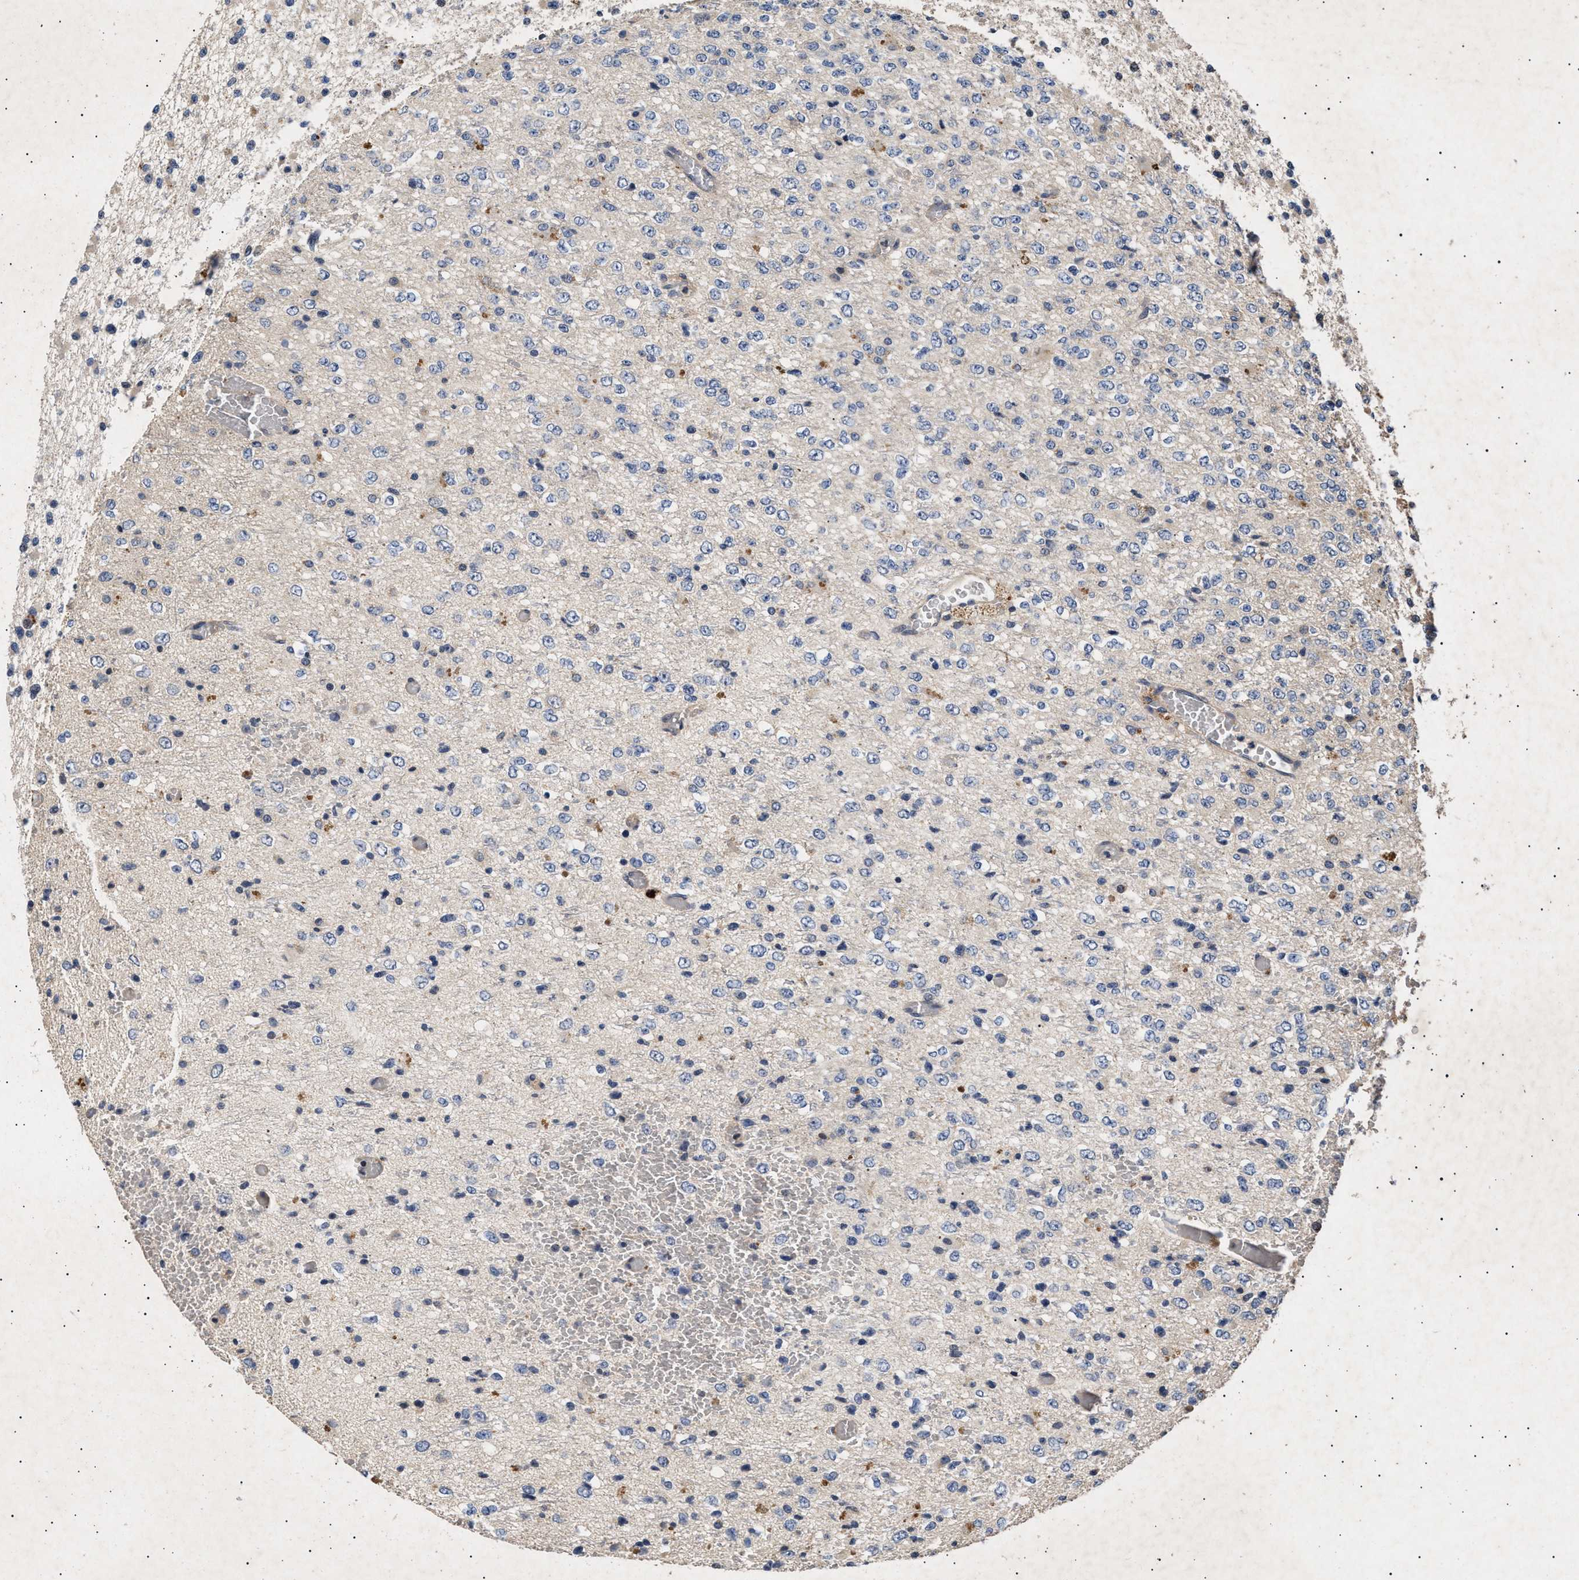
{"staining": {"intensity": "weak", "quantity": "<25%", "location": "cytoplasmic/membranous"}, "tissue": "glioma", "cell_type": "Tumor cells", "image_type": "cancer", "snomed": [{"axis": "morphology", "description": "Glioma, malignant, High grade"}, {"axis": "topography", "description": "pancreas cauda"}], "caption": "High magnification brightfield microscopy of high-grade glioma (malignant) stained with DAB (brown) and counterstained with hematoxylin (blue): tumor cells show no significant staining.", "gene": "ITGB5", "patient": {"sex": "male", "age": 60}}